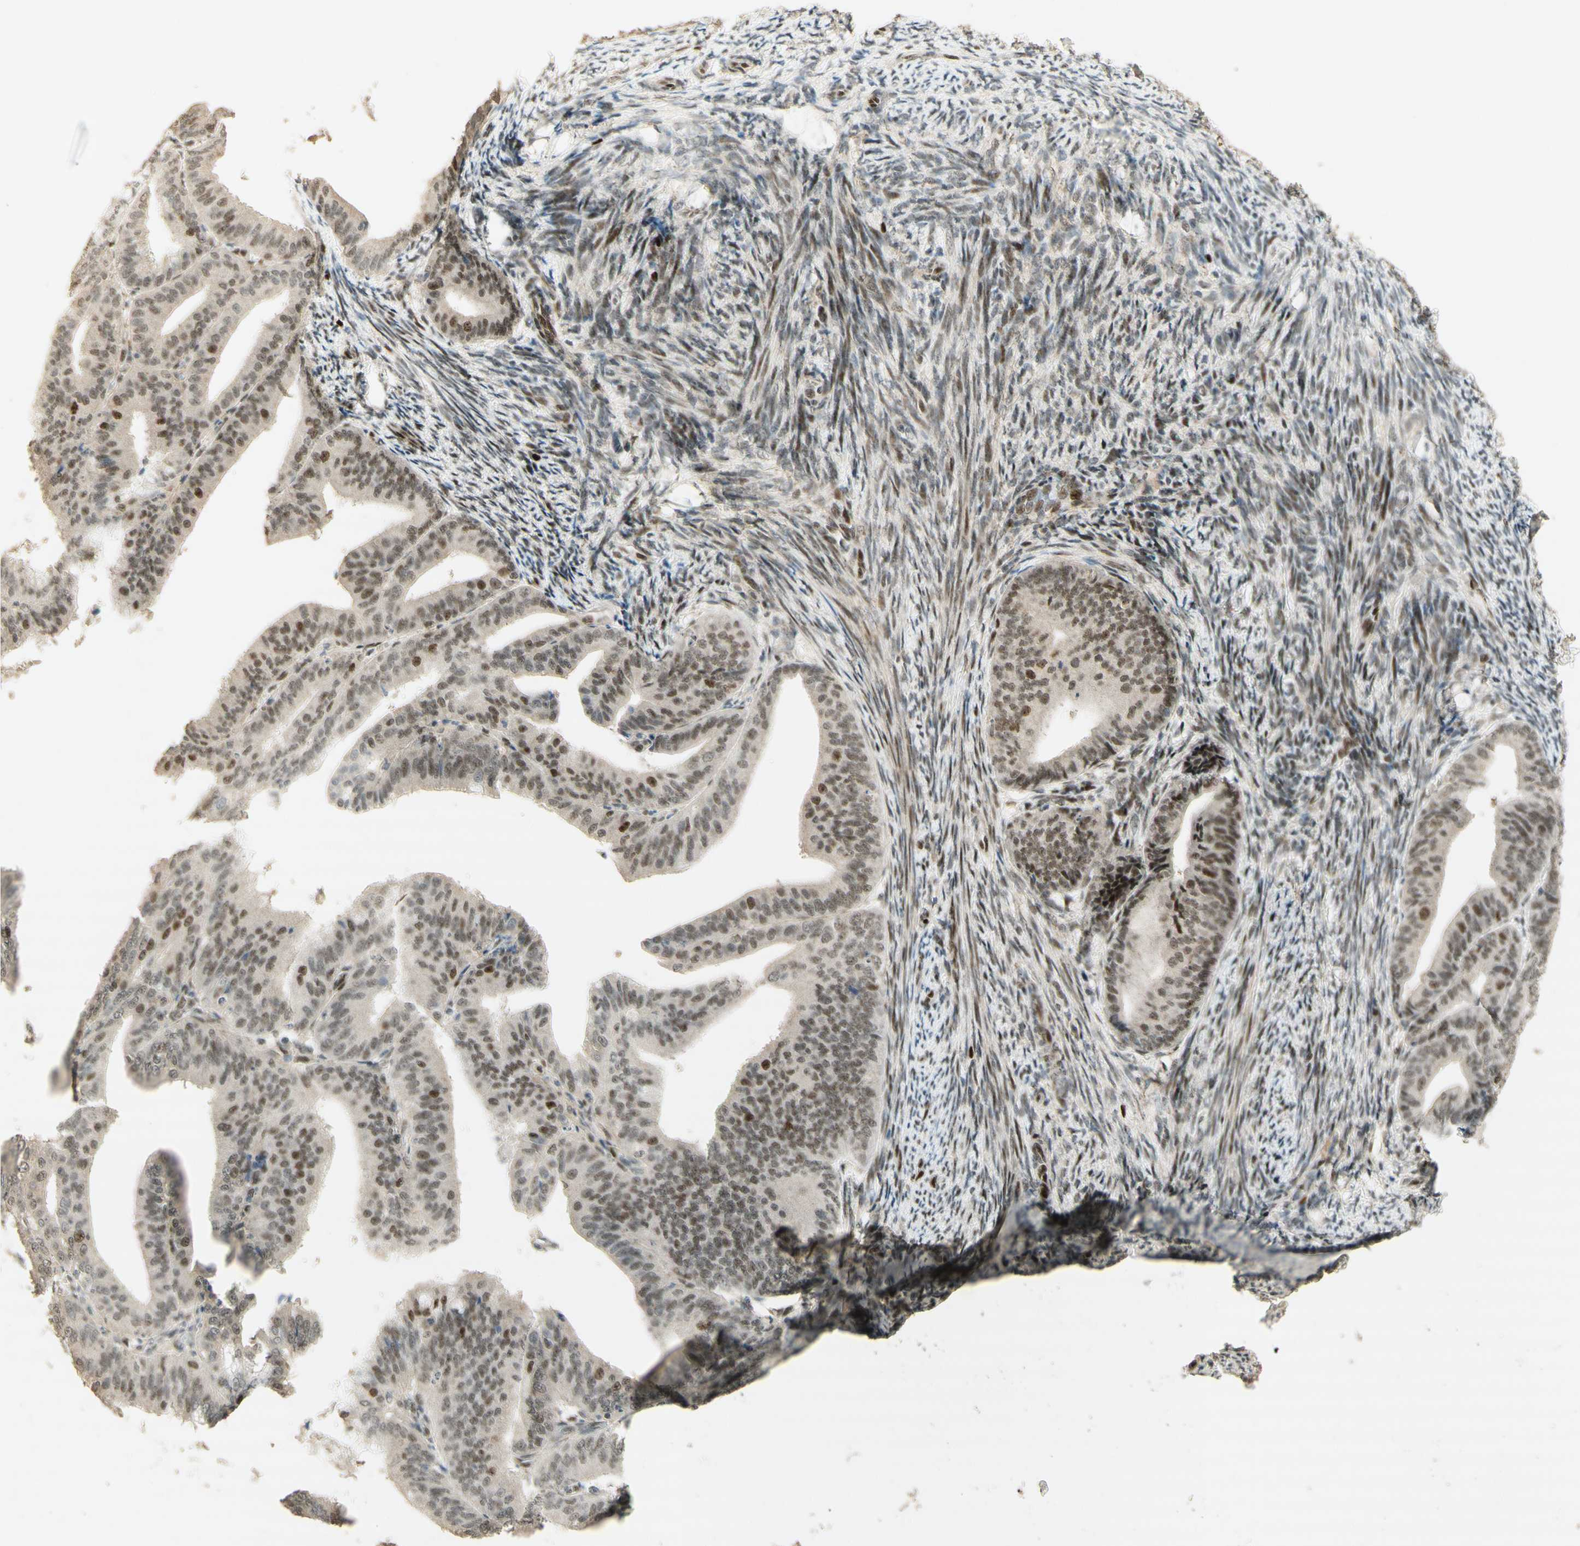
{"staining": {"intensity": "moderate", "quantity": ">75%", "location": "nuclear"}, "tissue": "endometrial cancer", "cell_type": "Tumor cells", "image_type": "cancer", "snomed": [{"axis": "morphology", "description": "Adenocarcinoma, NOS"}, {"axis": "topography", "description": "Endometrium"}], "caption": "Immunohistochemical staining of human endometrial adenocarcinoma exhibits medium levels of moderate nuclear expression in about >75% of tumor cells.", "gene": "FOXP1", "patient": {"sex": "female", "age": 63}}